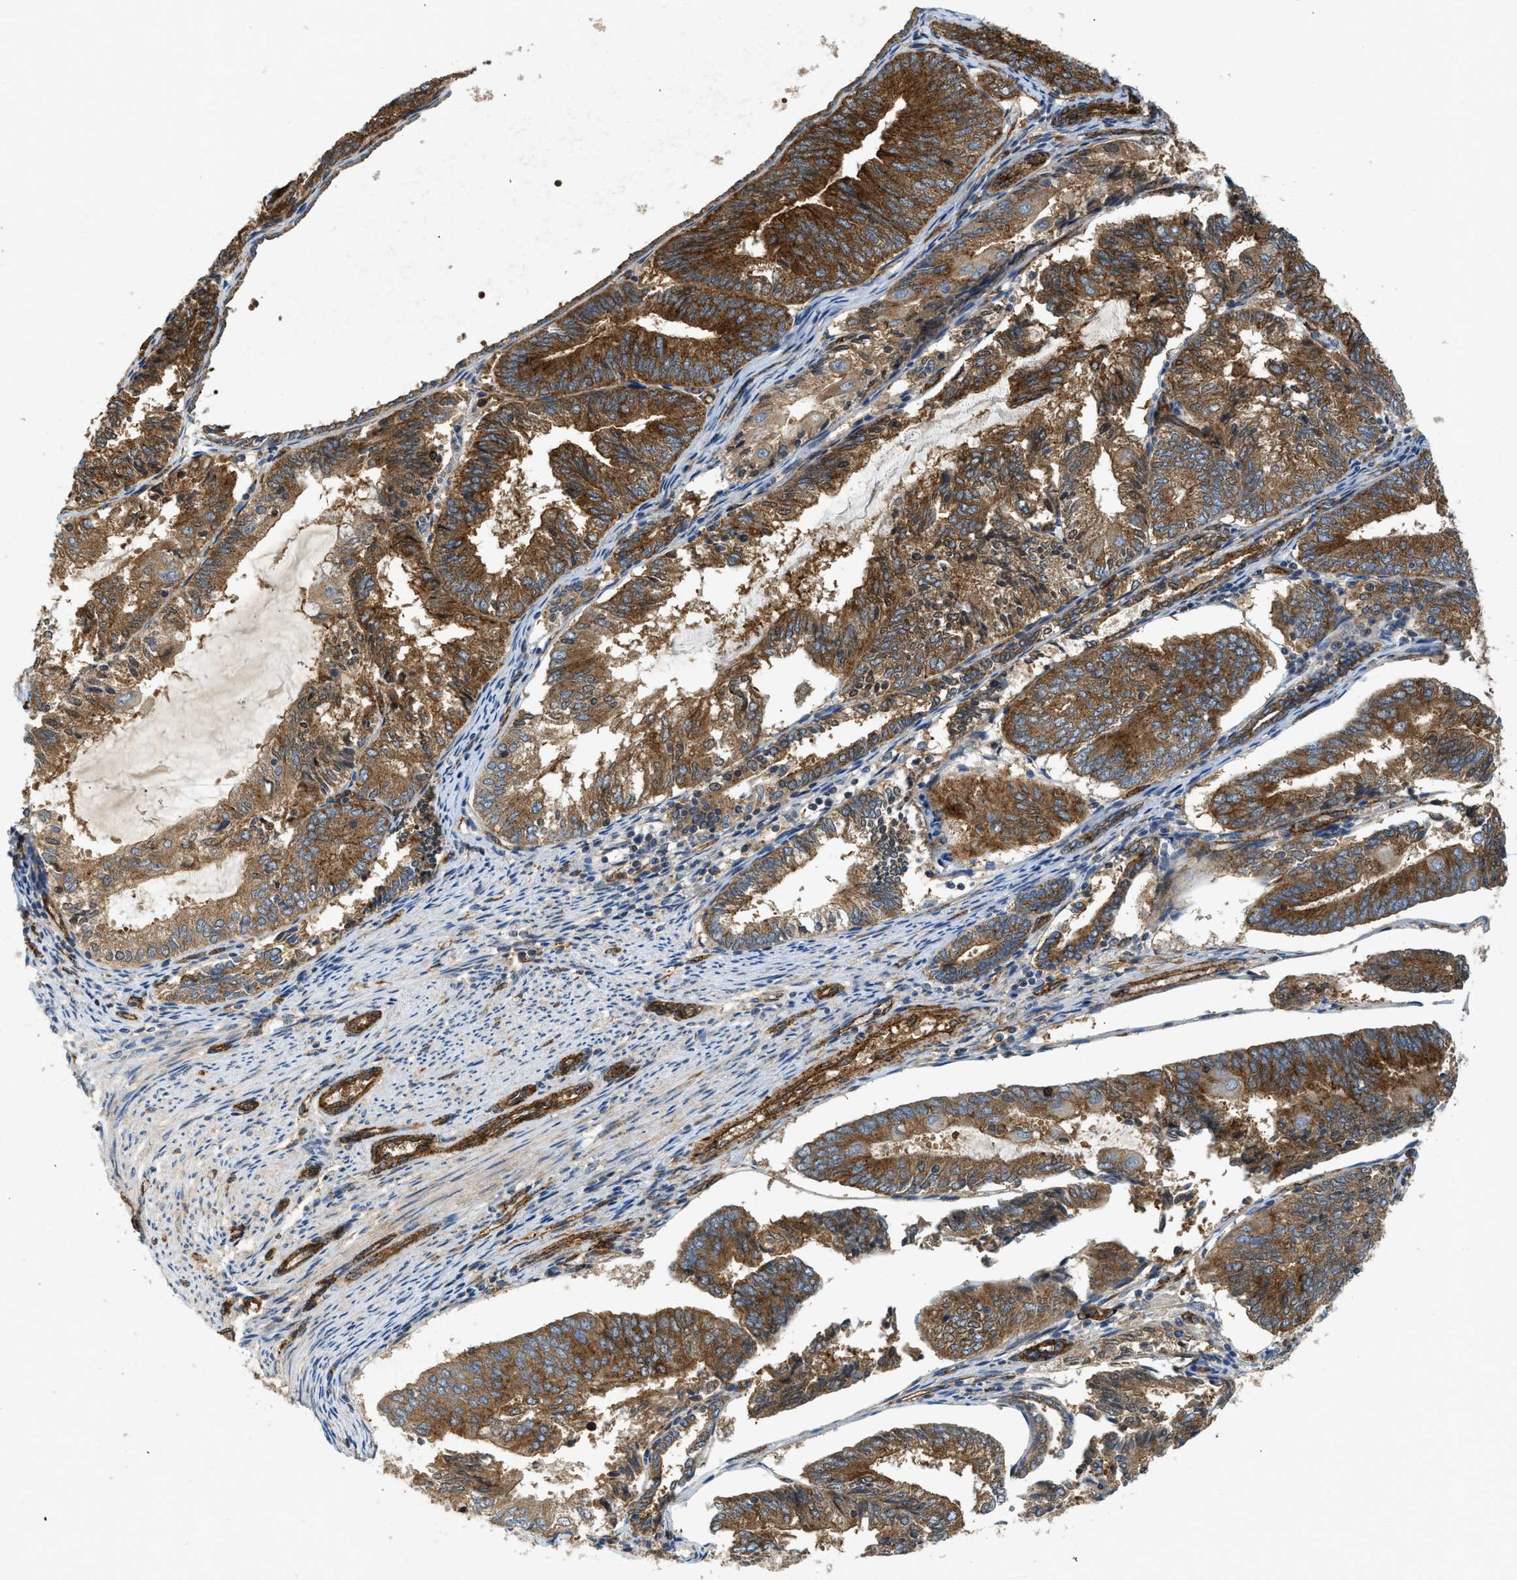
{"staining": {"intensity": "strong", "quantity": ">75%", "location": "cytoplasmic/membranous"}, "tissue": "endometrial cancer", "cell_type": "Tumor cells", "image_type": "cancer", "snomed": [{"axis": "morphology", "description": "Adenocarcinoma, NOS"}, {"axis": "topography", "description": "Endometrium"}], "caption": "DAB immunohistochemical staining of human endometrial adenocarcinoma demonstrates strong cytoplasmic/membranous protein staining in approximately >75% of tumor cells.", "gene": "HIP1", "patient": {"sex": "female", "age": 81}}